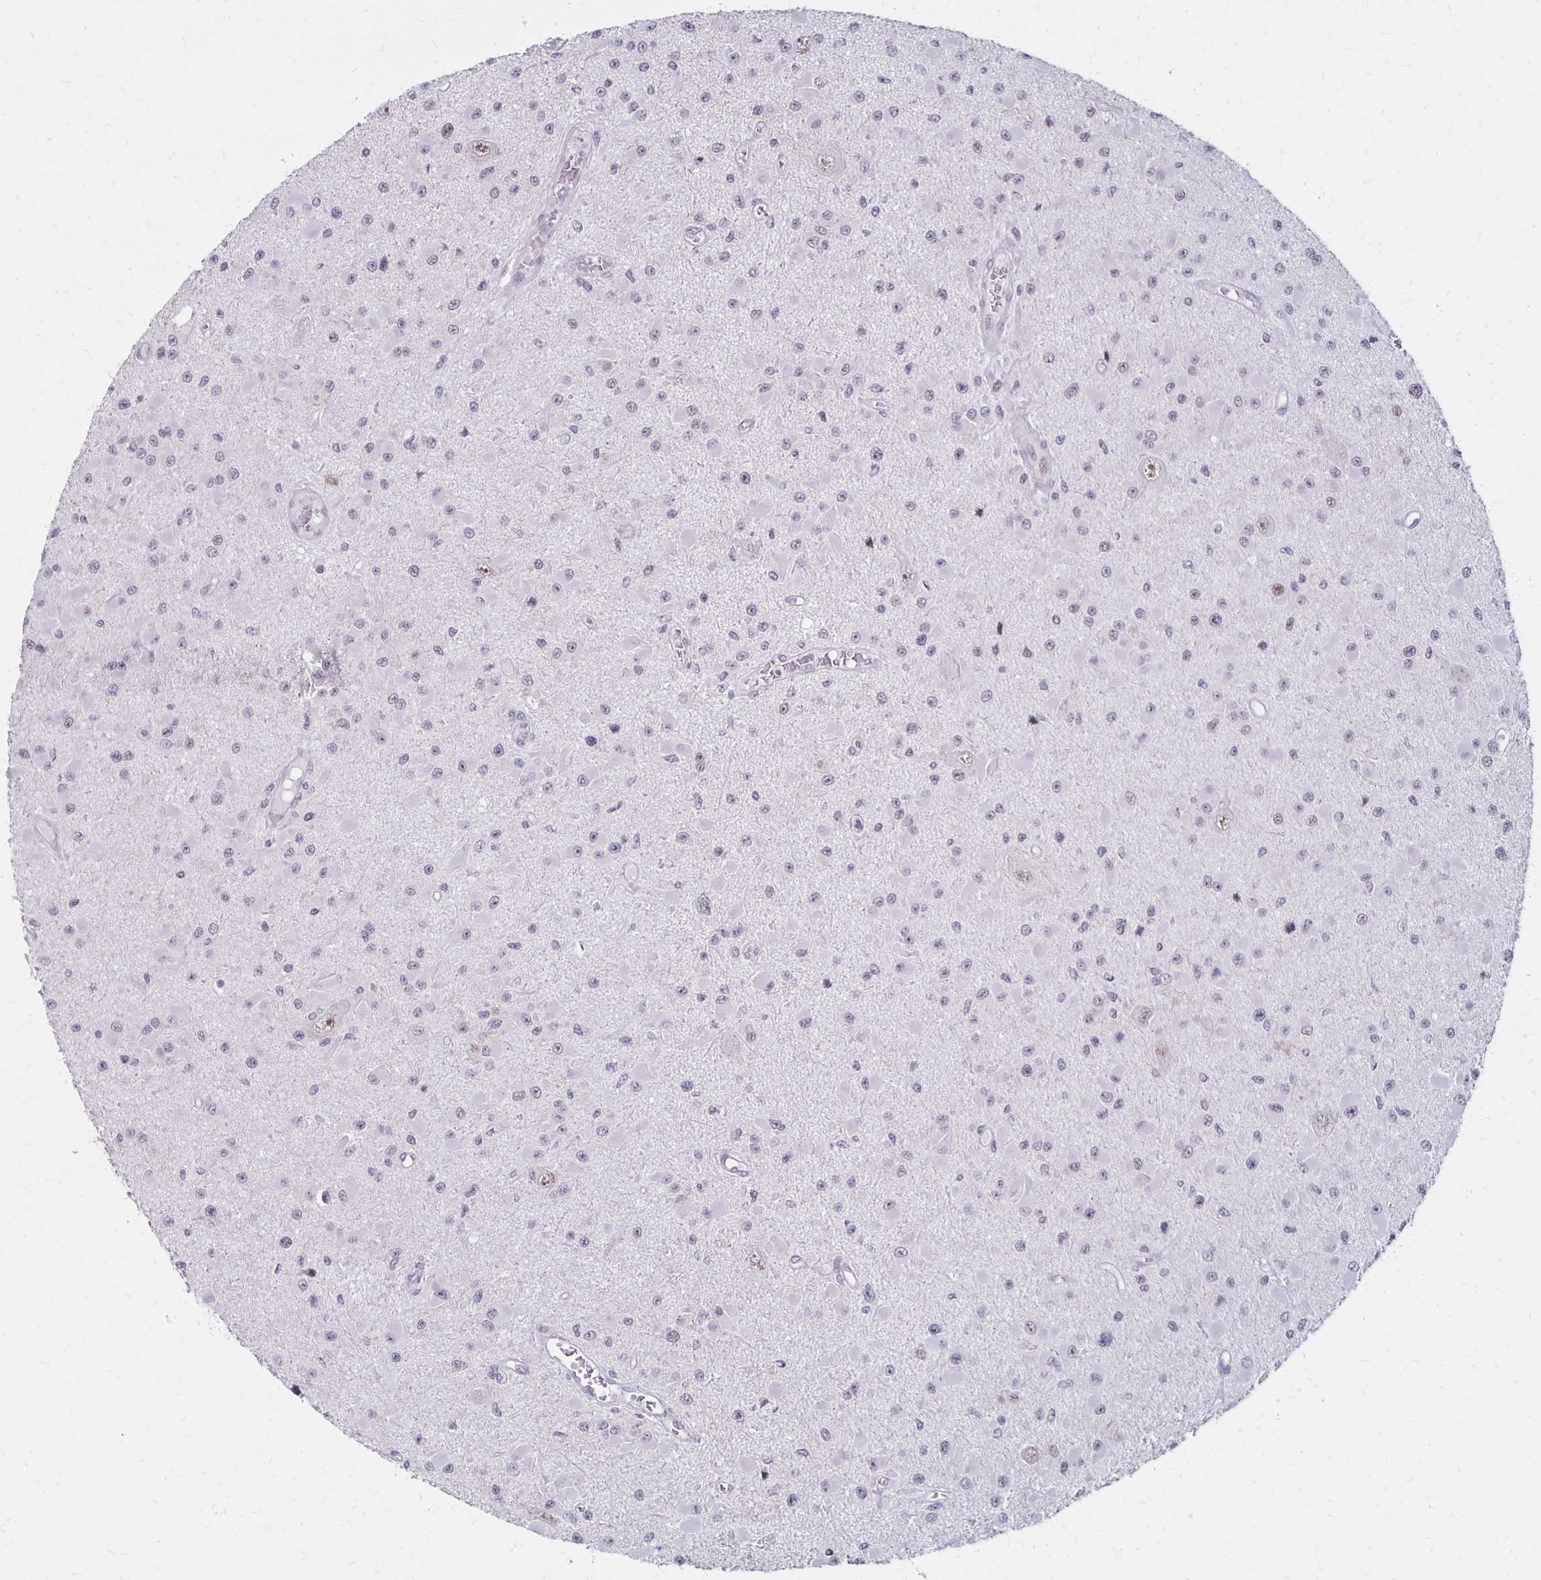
{"staining": {"intensity": "negative", "quantity": "none", "location": "none"}, "tissue": "glioma", "cell_type": "Tumor cells", "image_type": "cancer", "snomed": [{"axis": "morphology", "description": "Glioma, malignant, High grade"}, {"axis": "topography", "description": "Brain"}], "caption": "Immunohistochemical staining of high-grade glioma (malignant) exhibits no significant expression in tumor cells.", "gene": "DAGLA", "patient": {"sex": "male", "age": 54}}